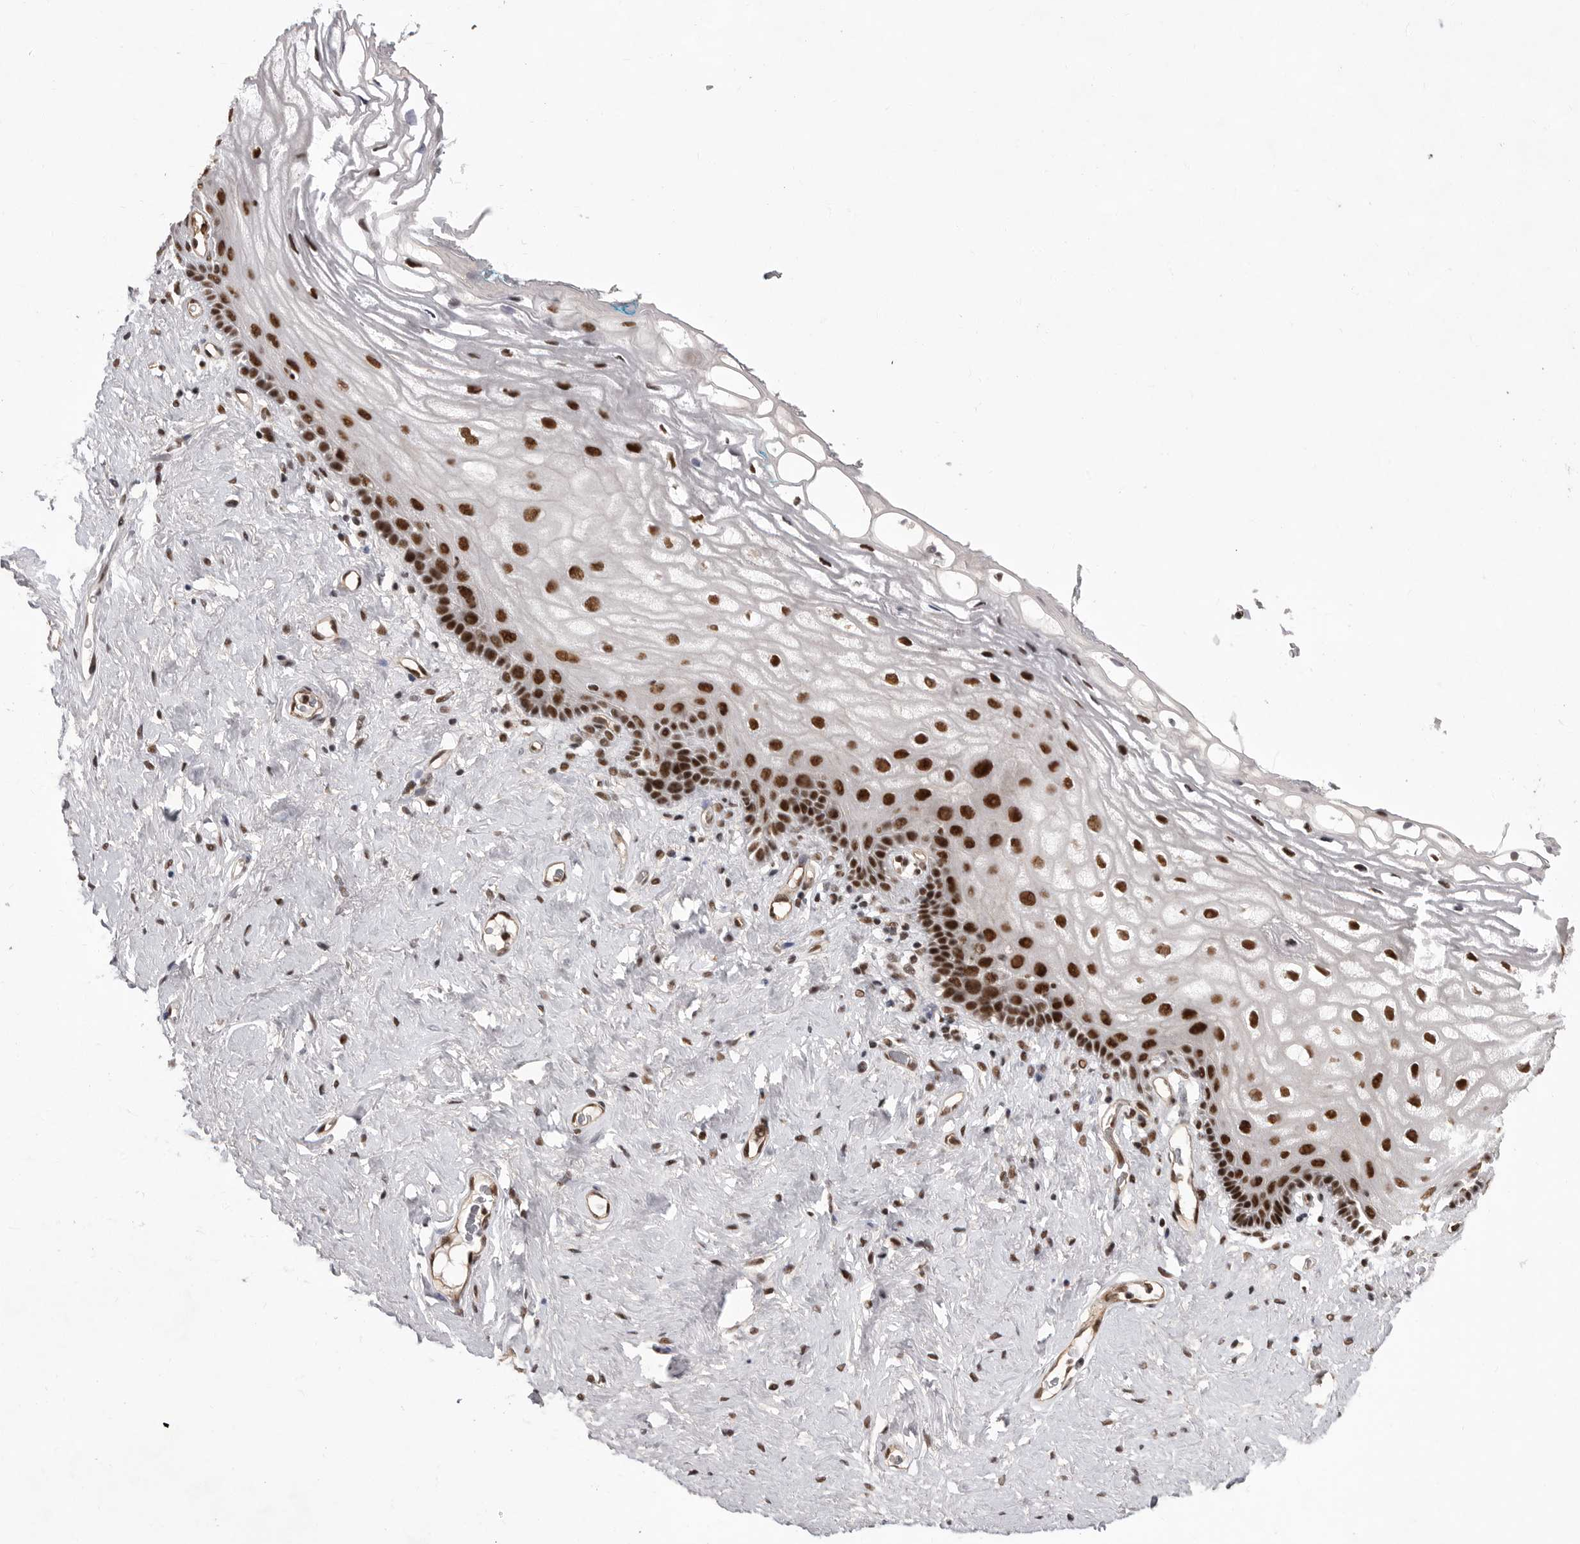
{"staining": {"intensity": "strong", "quantity": ">75%", "location": "nuclear"}, "tissue": "vagina", "cell_type": "Squamous epithelial cells", "image_type": "normal", "snomed": [{"axis": "morphology", "description": "Normal tissue, NOS"}, {"axis": "morphology", "description": "Adenocarcinoma, NOS"}, {"axis": "topography", "description": "Rectum"}, {"axis": "topography", "description": "Vagina"}], "caption": "Squamous epithelial cells demonstrate high levels of strong nuclear positivity in approximately >75% of cells in unremarkable human vagina.", "gene": "PPP1R8", "patient": {"sex": "female", "age": 71}}